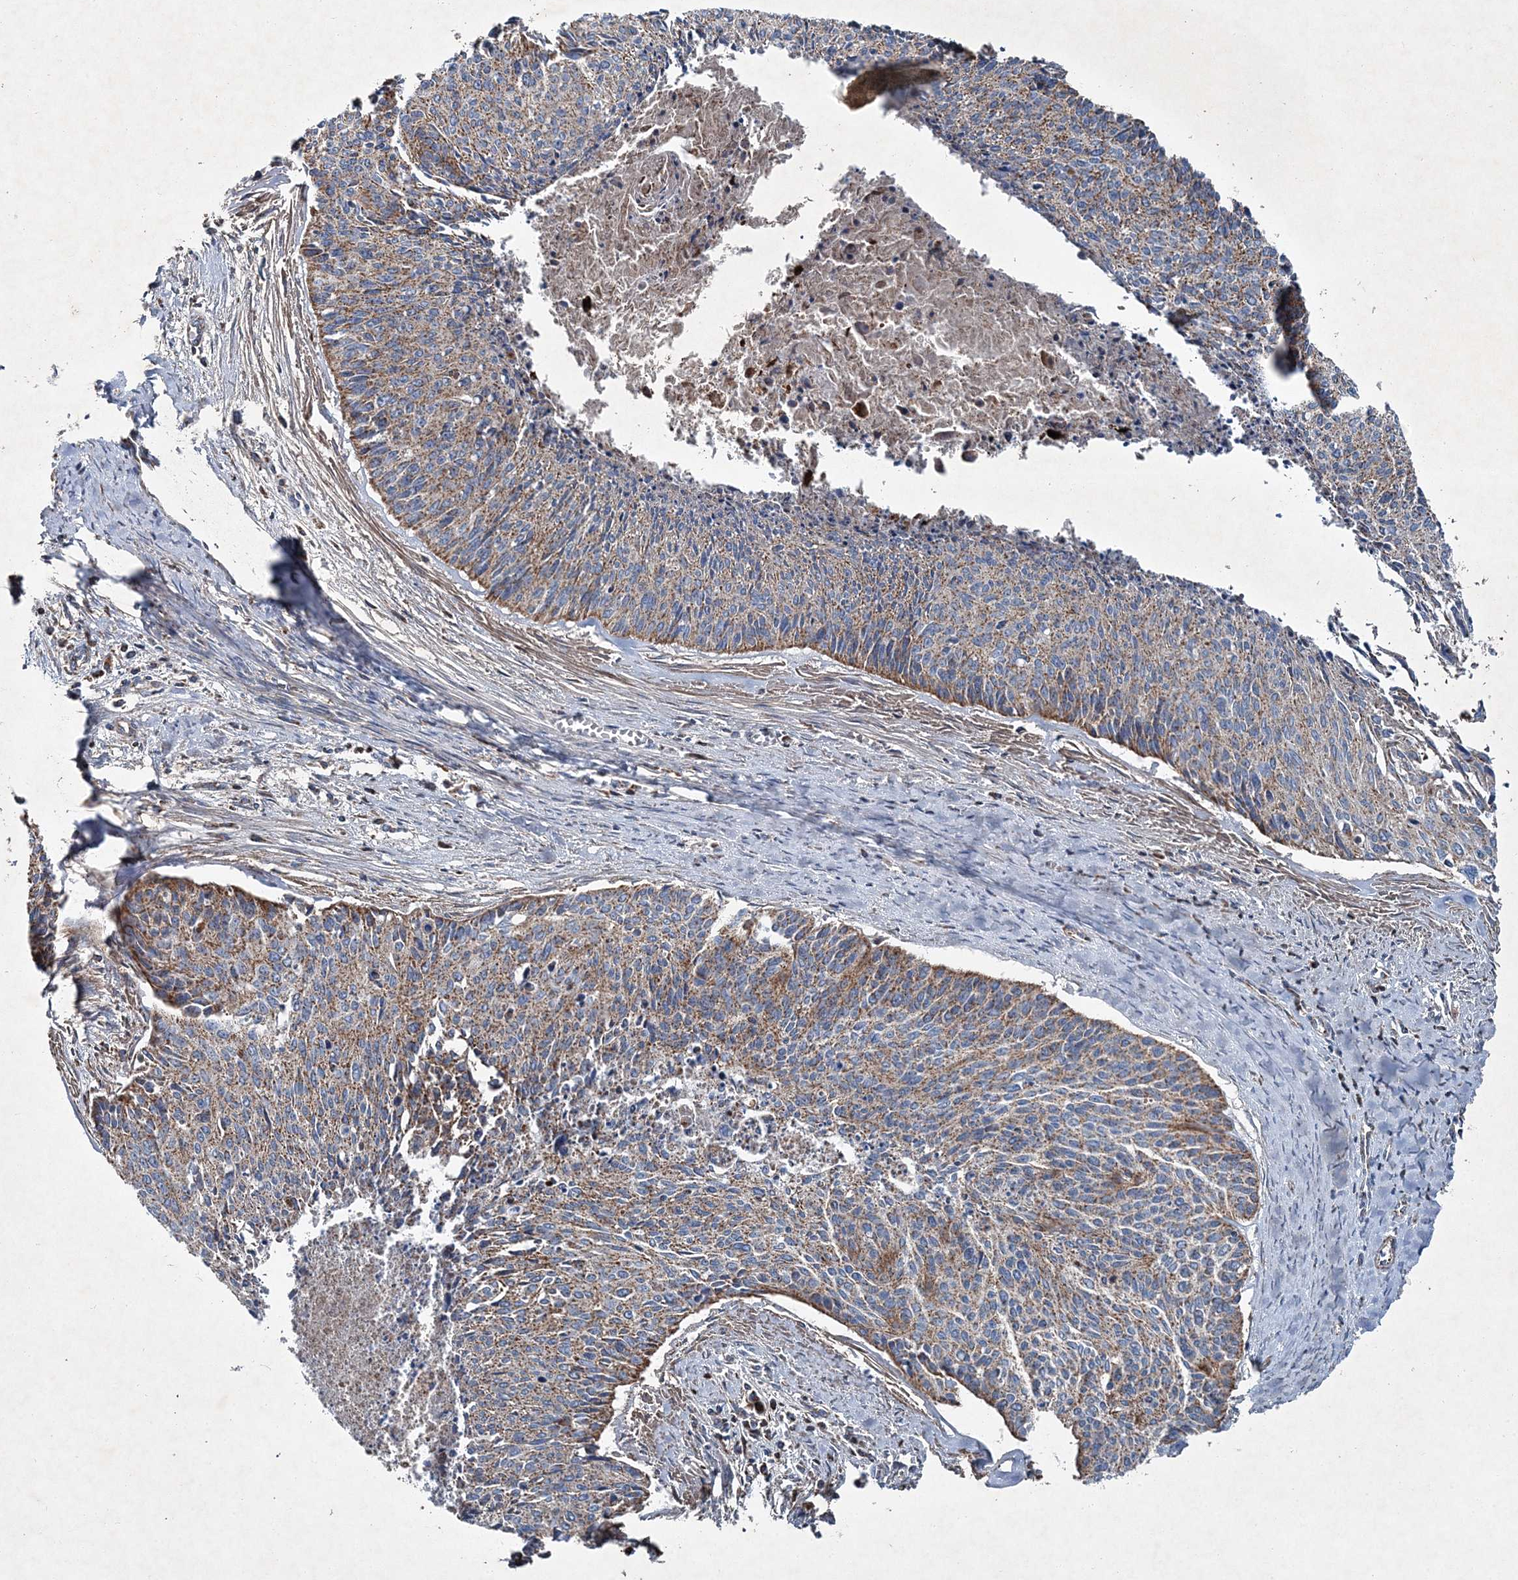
{"staining": {"intensity": "moderate", "quantity": "25%-75%", "location": "cytoplasmic/membranous"}, "tissue": "cervical cancer", "cell_type": "Tumor cells", "image_type": "cancer", "snomed": [{"axis": "morphology", "description": "Squamous cell carcinoma, NOS"}, {"axis": "topography", "description": "Cervix"}], "caption": "Immunohistochemistry (IHC) of human squamous cell carcinoma (cervical) exhibits medium levels of moderate cytoplasmic/membranous positivity in about 25%-75% of tumor cells.", "gene": "SPAG16", "patient": {"sex": "female", "age": 55}}